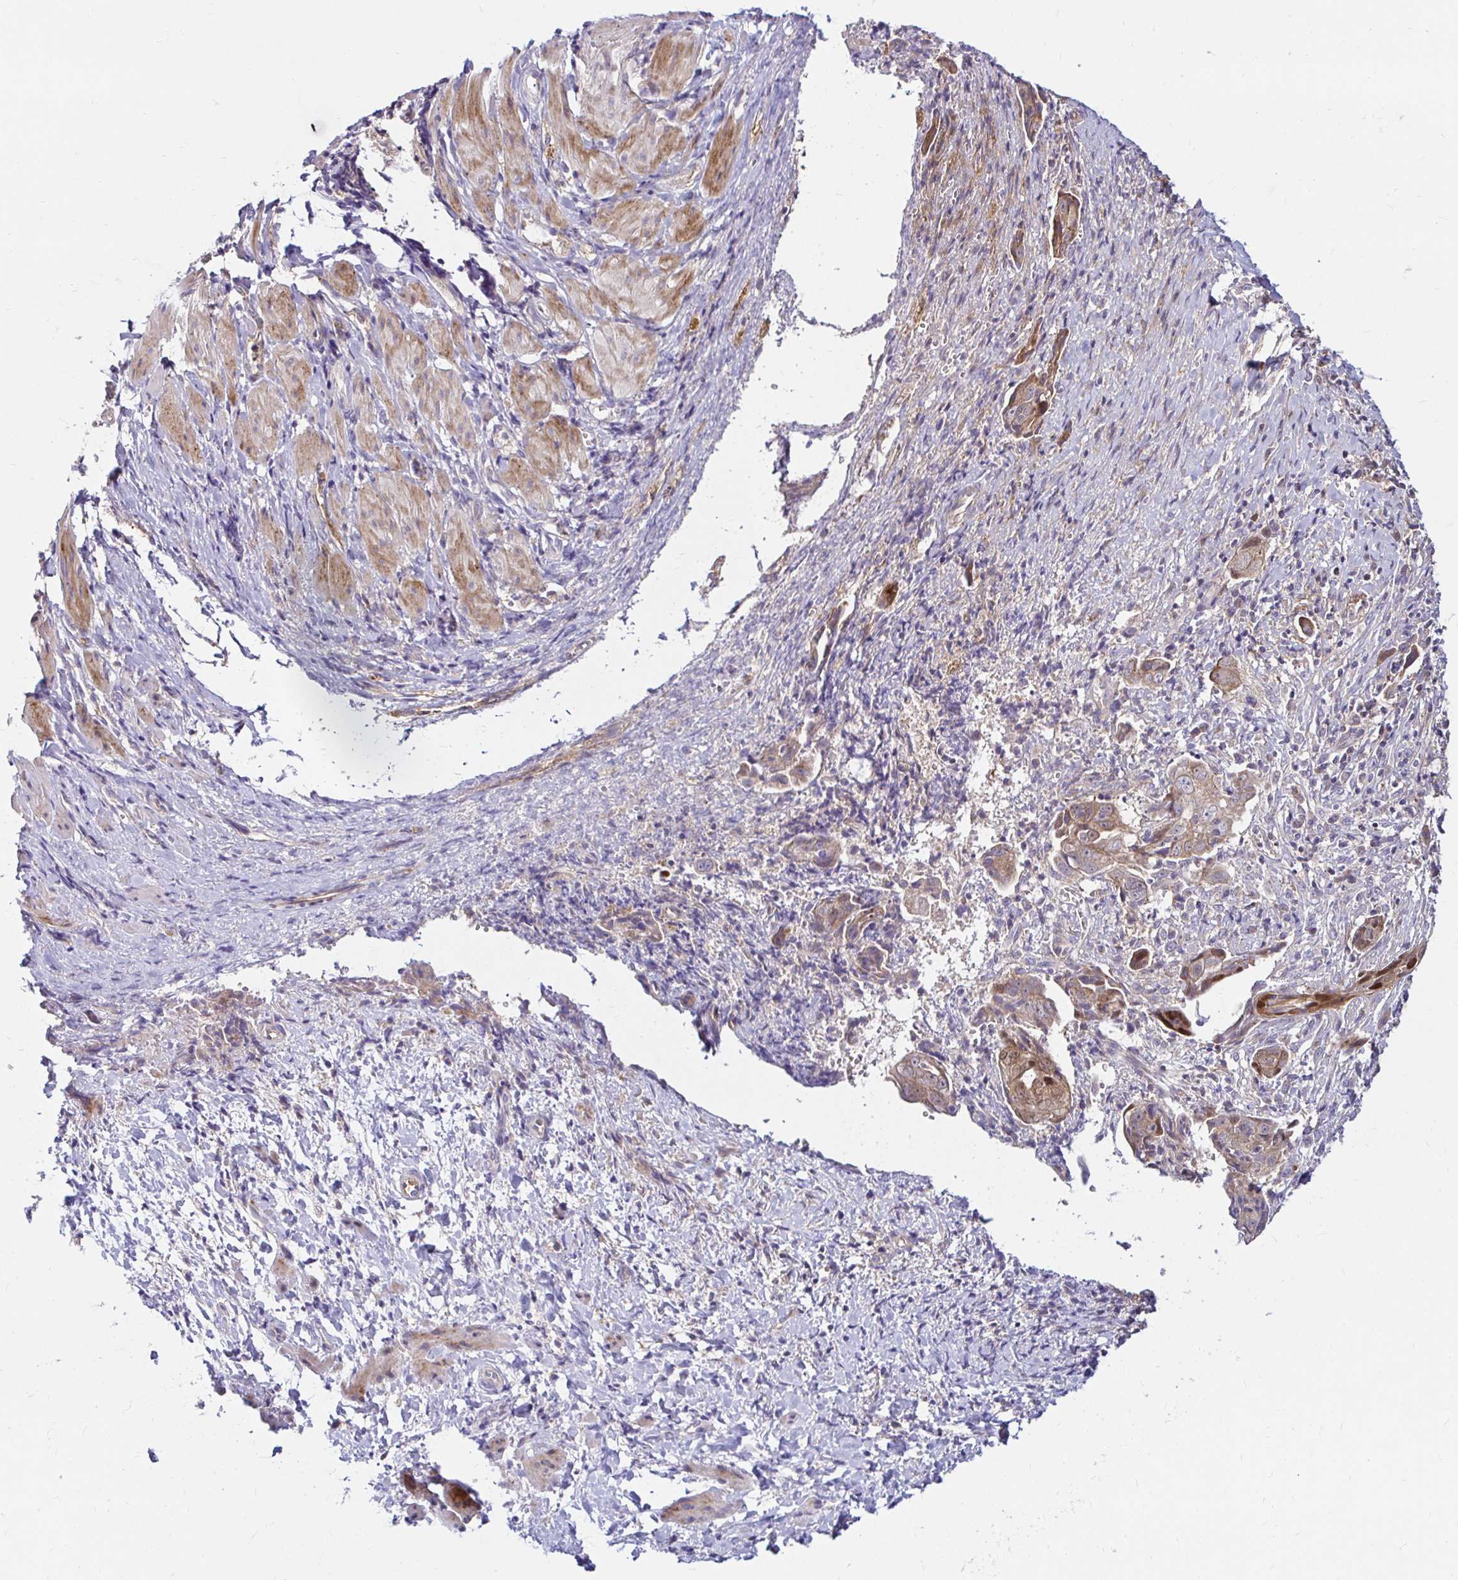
{"staining": {"intensity": "moderate", "quantity": "<25%", "location": "cytoplasmic/membranous"}, "tissue": "ovarian cancer", "cell_type": "Tumor cells", "image_type": "cancer", "snomed": [{"axis": "morphology", "description": "Carcinoma, endometroid"}, {"axis": "topography", "description": "Ovary"}], "caption": "Immunohistochemical staining of endometroid carcinoma (ovarian) exhibits moderate cytoplasmic/membranous protein expression in approximately <25% of tumor cells. Using DAB (3,3'-diaminobenzidine) (brown) and hematoxylin (blue) stains, captured at high magnification using brightfield microscopy.", "gene": "ITGA2", "patient": {"sex": "female", "age": 70}}